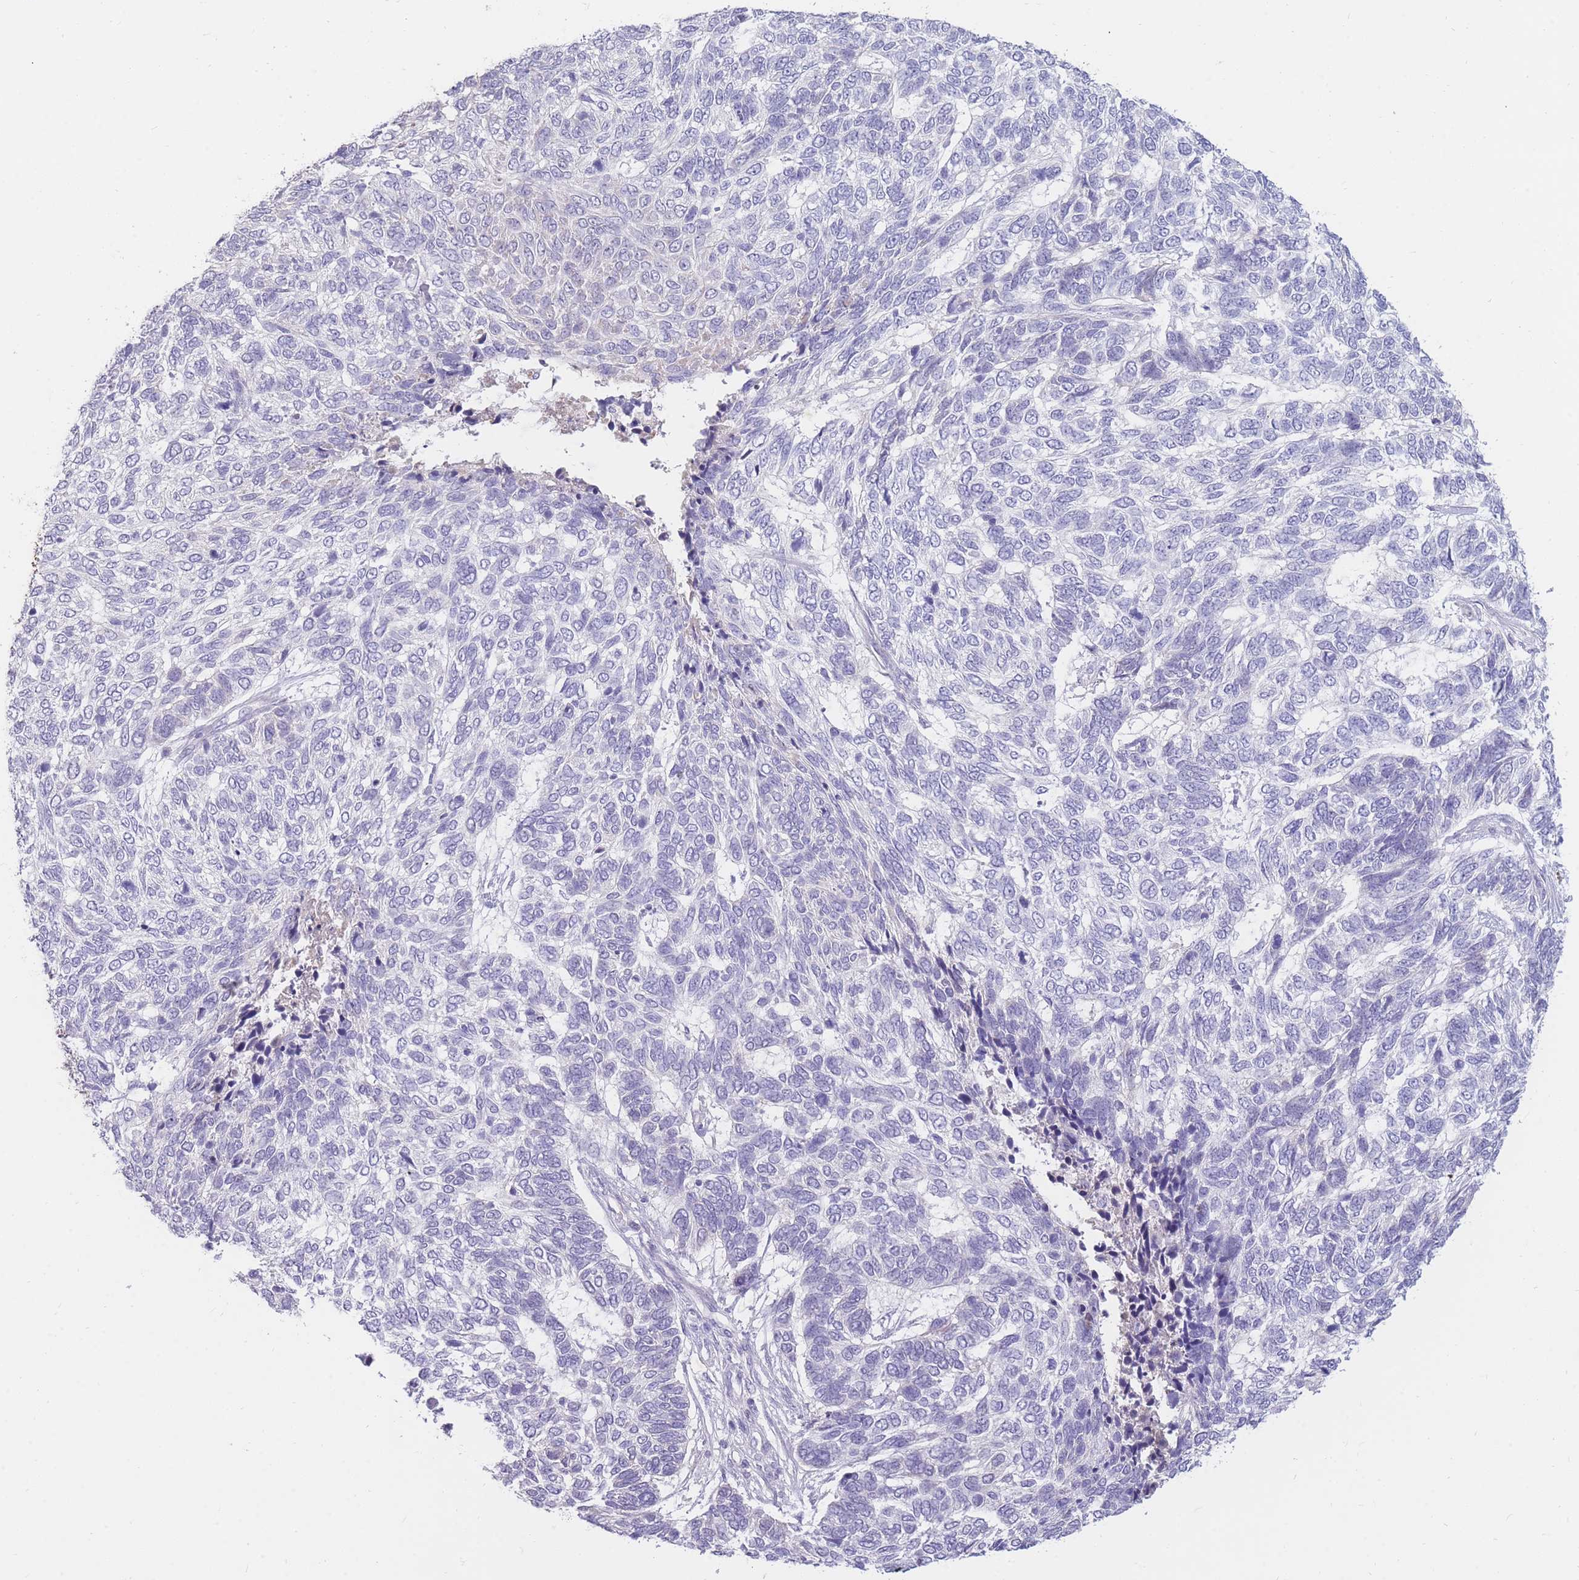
{"staining": {"intensity": "negative", "quantity": "none", "location": "none"}, "tissue": "skin cancer", "cell_type": "Tumor cells", "image_type": "cancer", "snomed": [{"axis": "morphology", "description": "Basal cell carcinoma"}, {"axis": "topography", "description": "Skin"}], "caption": "Immunohistochemistry (IHC) image of skin basal cell carcinoma stained for a protein (brown), which exhibits no positivity in tumor cells.", "gene": "TPSD1", "patient": {"sex": "female", "age": 65}}